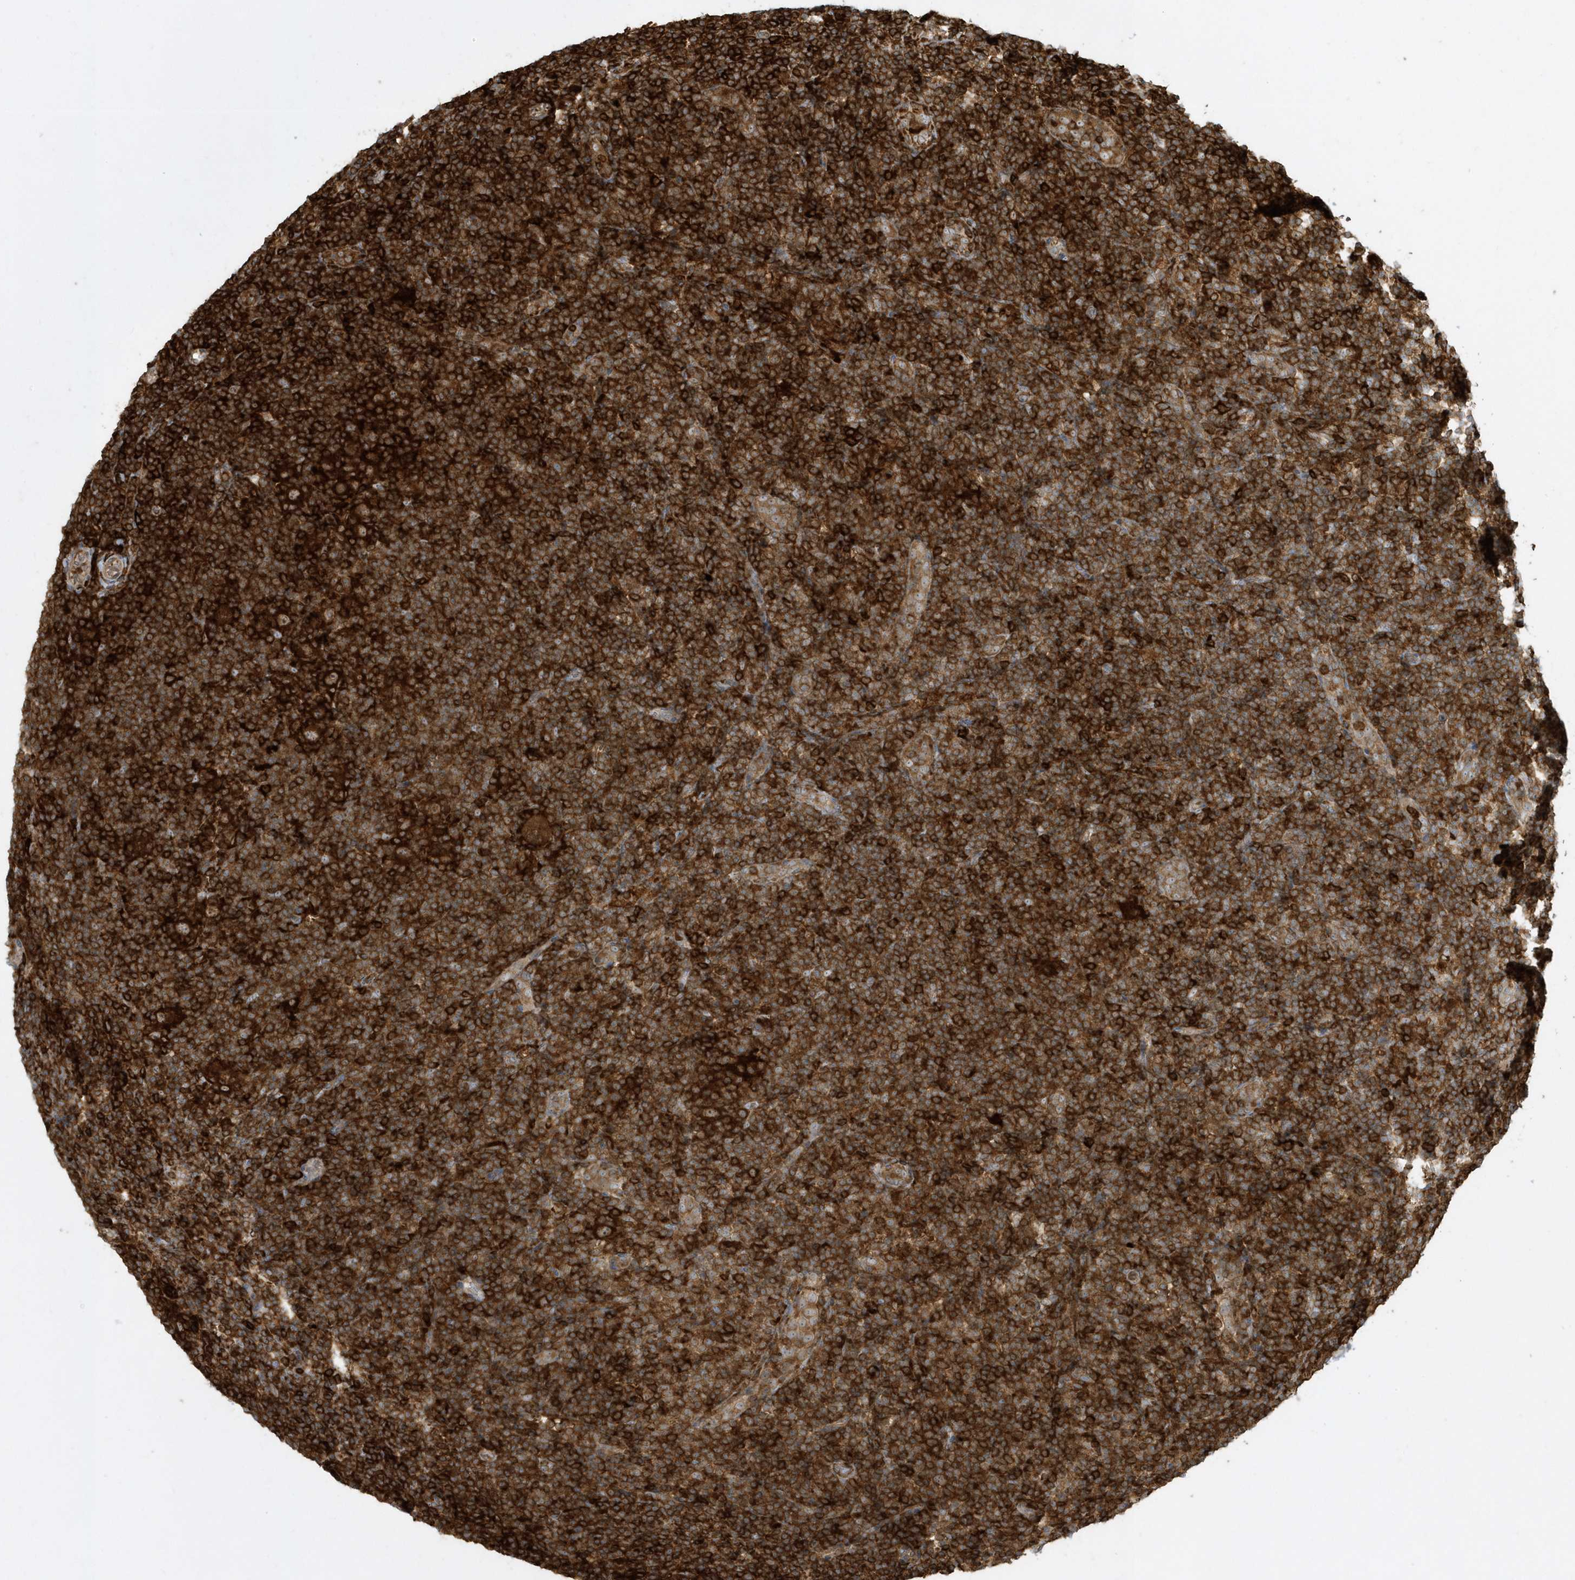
{"staining": {"intensity": "strong", "quantity": ">75%", "location": "cytoplasmic/membranous"}, "tissue": "lymphoma", "cell_type": "Tumor cells", "image_type": "cancer", "snomed": [{"axis": "morphology", "description": "Hodgkin's disease, NOS"}, {"axis": "topography", "description": "Lymph node"}], "caption": "Immunohistochemistry (IHC) of Hodgkin's disease exhibits high levels of strong cytoplasmic/membranous expression in approximately >75% of tumor cells.", "gene": "CLCN6", "patient": {"sex": "female", "age": 57}}